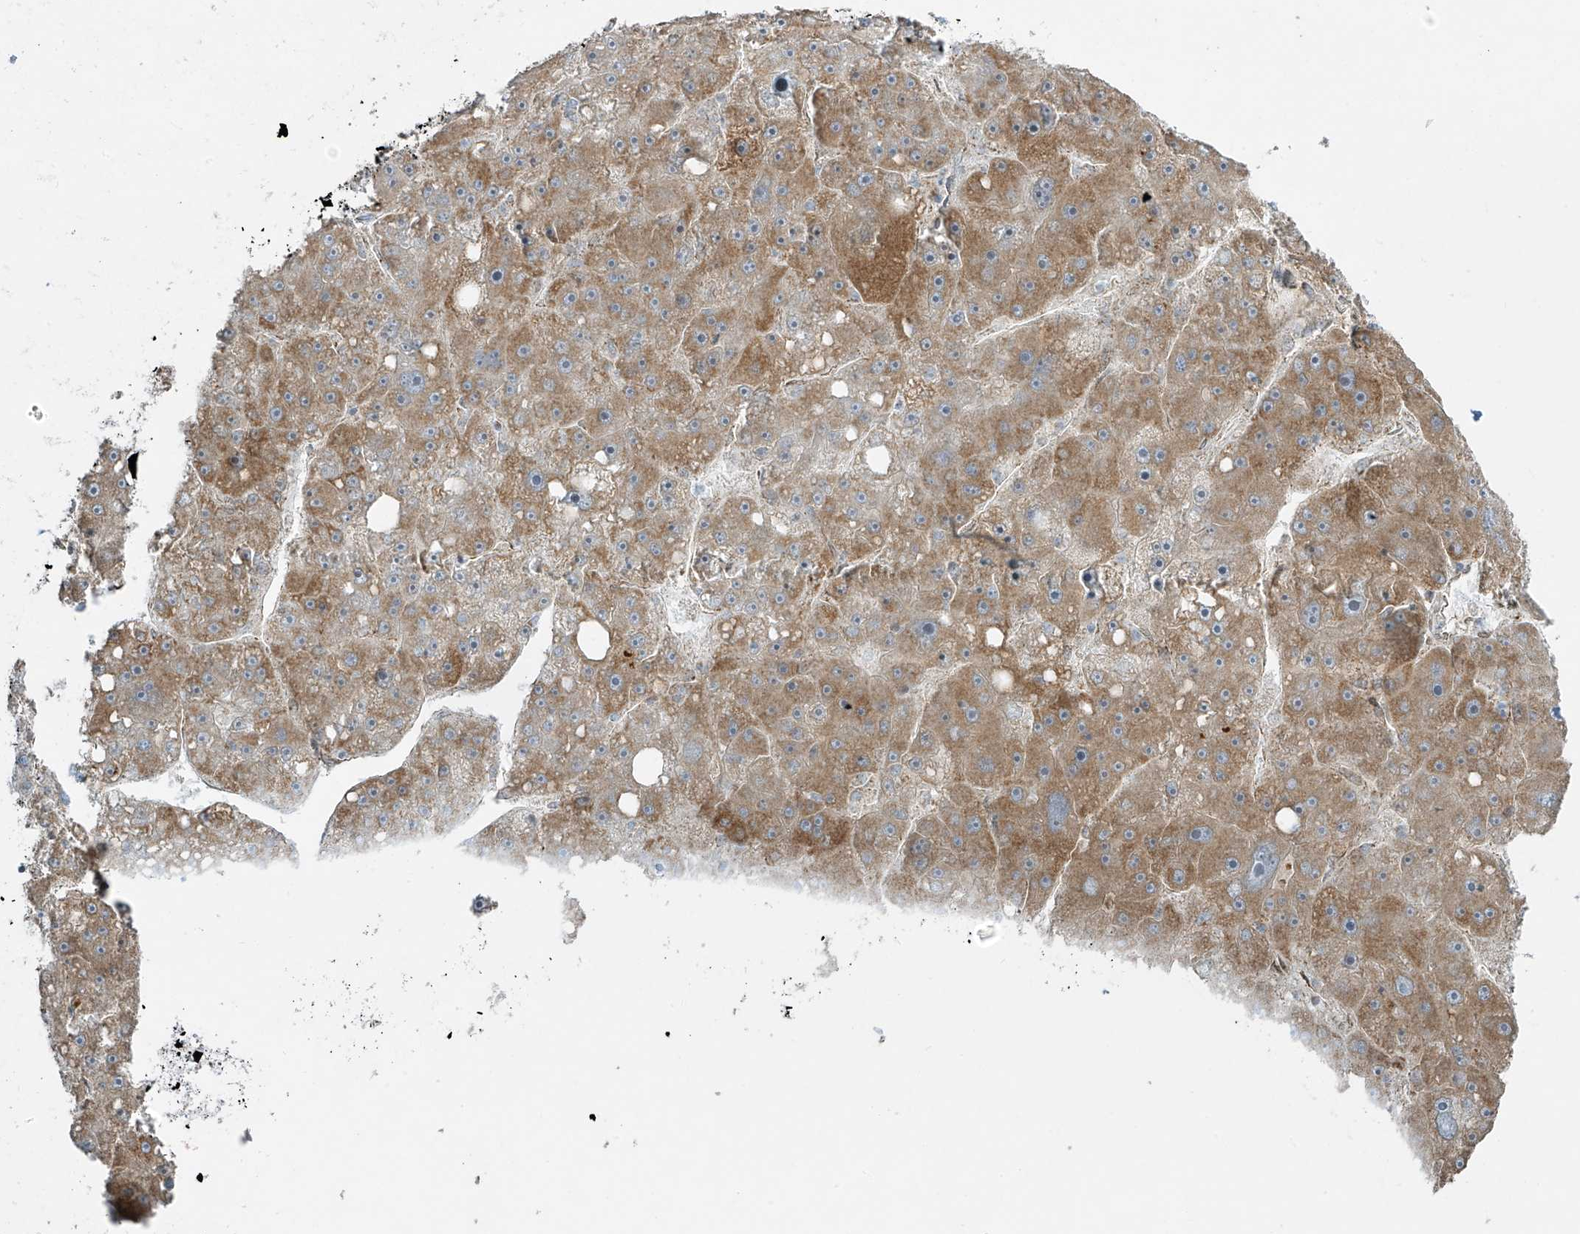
{"staining": {"intensity": "moderate", "quantity": ">75%", "location": "cytoplasmic/membranous"}, "tissue": "liver cancer", "cell_type": "Tumor cells", "image_type": "cancer", "snomed": [{"axis": "morphology", "description": "Carcinoma, Hepatocellular, NOS"}, {"axis": "topography", "description": "Liver"}], "caption": "Moderate cytoplasmic/membranous protein expression is present in about >75% of tumor cells in hepatocellular carcinoma (liver).", "gene": "SMDT1", "patient": {"sex": "female", "age": 61}}